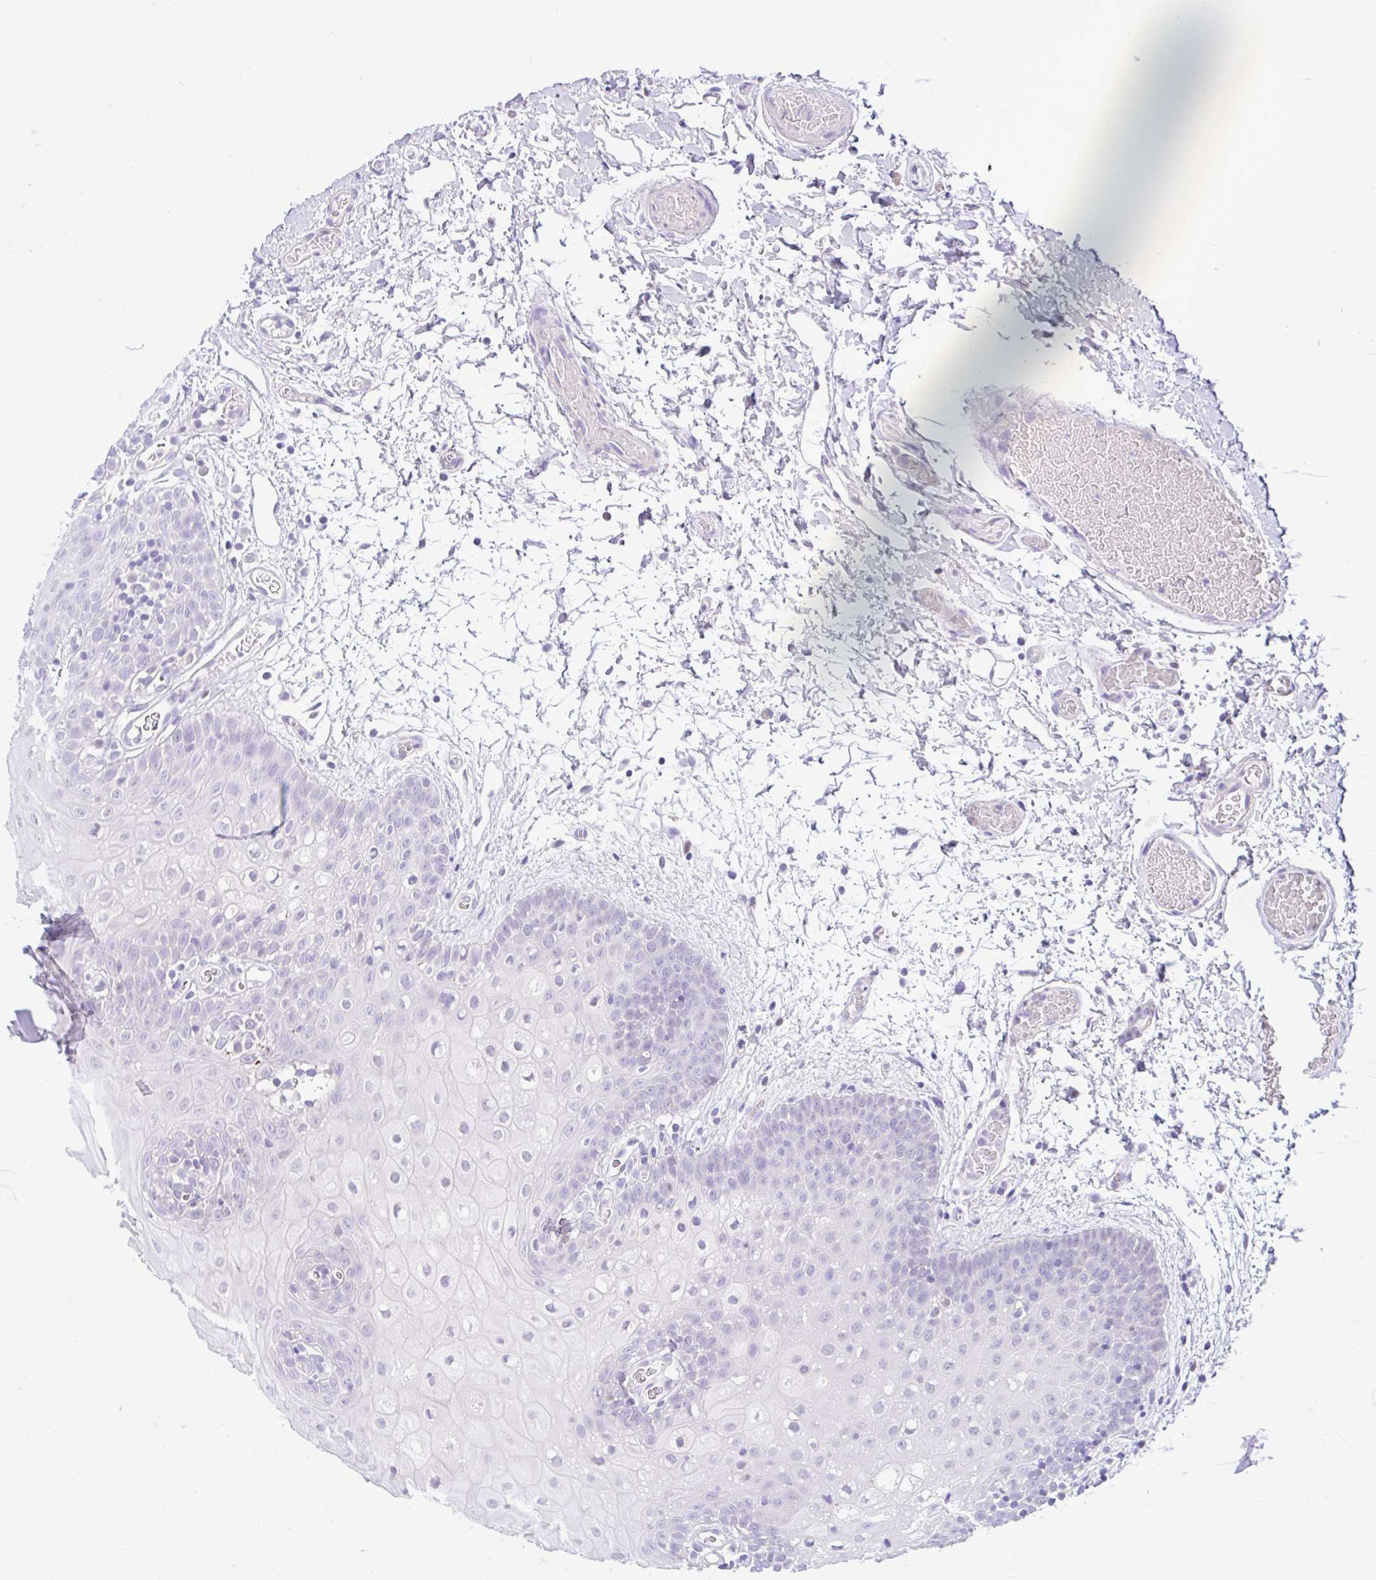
{"staining": {"intensity": "negative", "quantity": "none", "location": "none"}, "tissue": "oral mucosa", "cell_type": "Squamous epithelial cells", "image_type": "normal", "snomed": [{"axis": "morphology", "description": "Normal tissue, NOS"}, {"axis": "morphology", "description": "Squamous cell carcinoma, NOS"}, {"axis": "topography", "description": "Oral tissue"}, {"axis": "topography", "description": "Tounge, NOS"}, {"axis": "topography", "description": "Head-Neck"}], "caption": "Squamous epithelial cells show no significant protein expression in unremarkable oral mucosa. Brightfield microscopy of IHC stained with DAB (brown) and hematoxylin (blue), captured at high magnification.", "gene": "ANO4", "patient": {"sex": "male", "age": 76}}